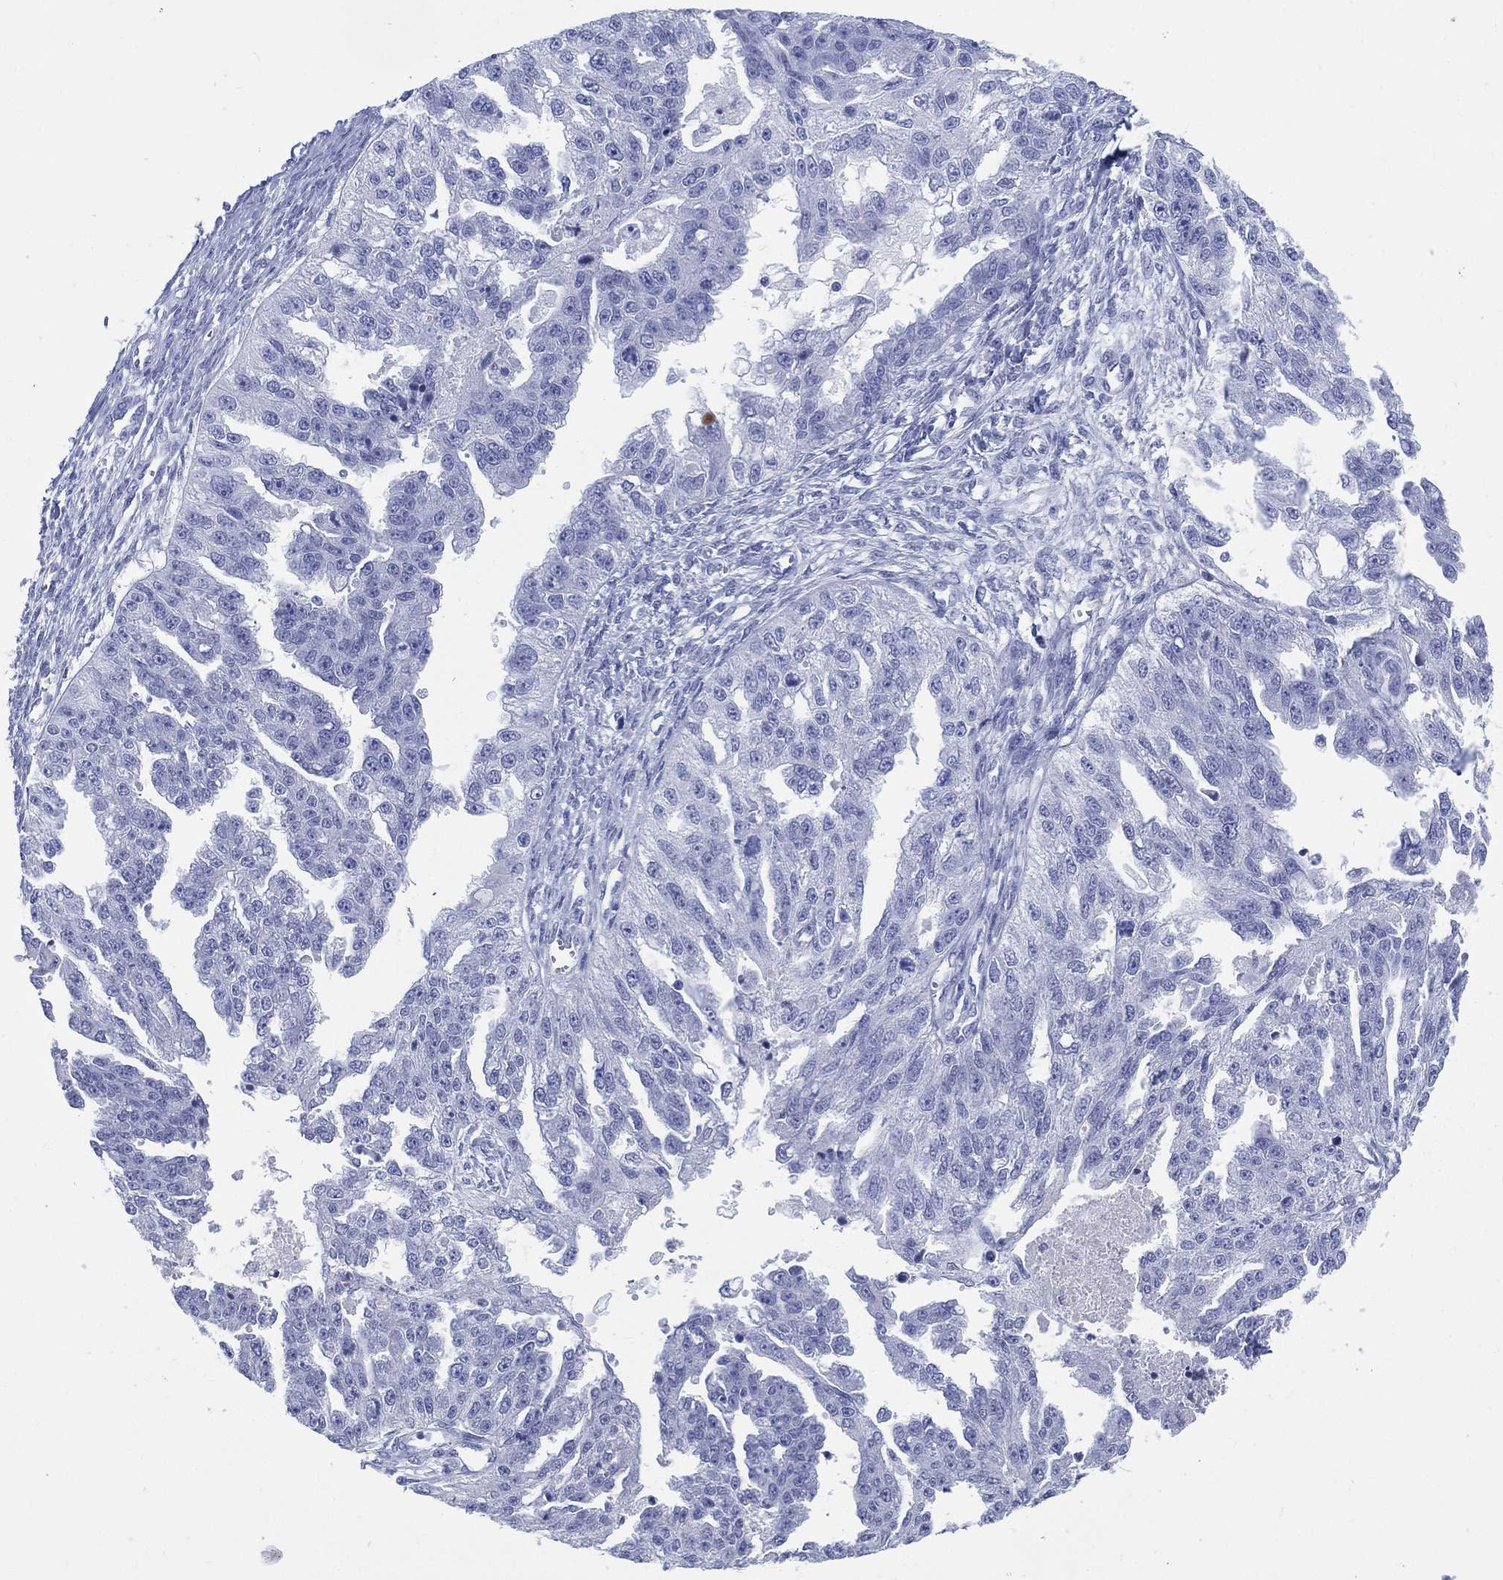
{"staining": {"intensity": "negative", "quantity": "none", "location": "none"}, "tissue": "ovarian cancer", "cell_type": "Tumor cells", "image_type": "cancer", "snomed": [{"axis": "morphology", "description": "Cystadenocarcinoma, serous, NOS"}, {"axis": "topography", "description": "Ovary"}], "caption": "Tumor cells are negative for brown protein staining in serous cystadenocarcinoma (ovarian).", "gene": "LRRD1", "patient": {"sex": "female", "age": 58}}